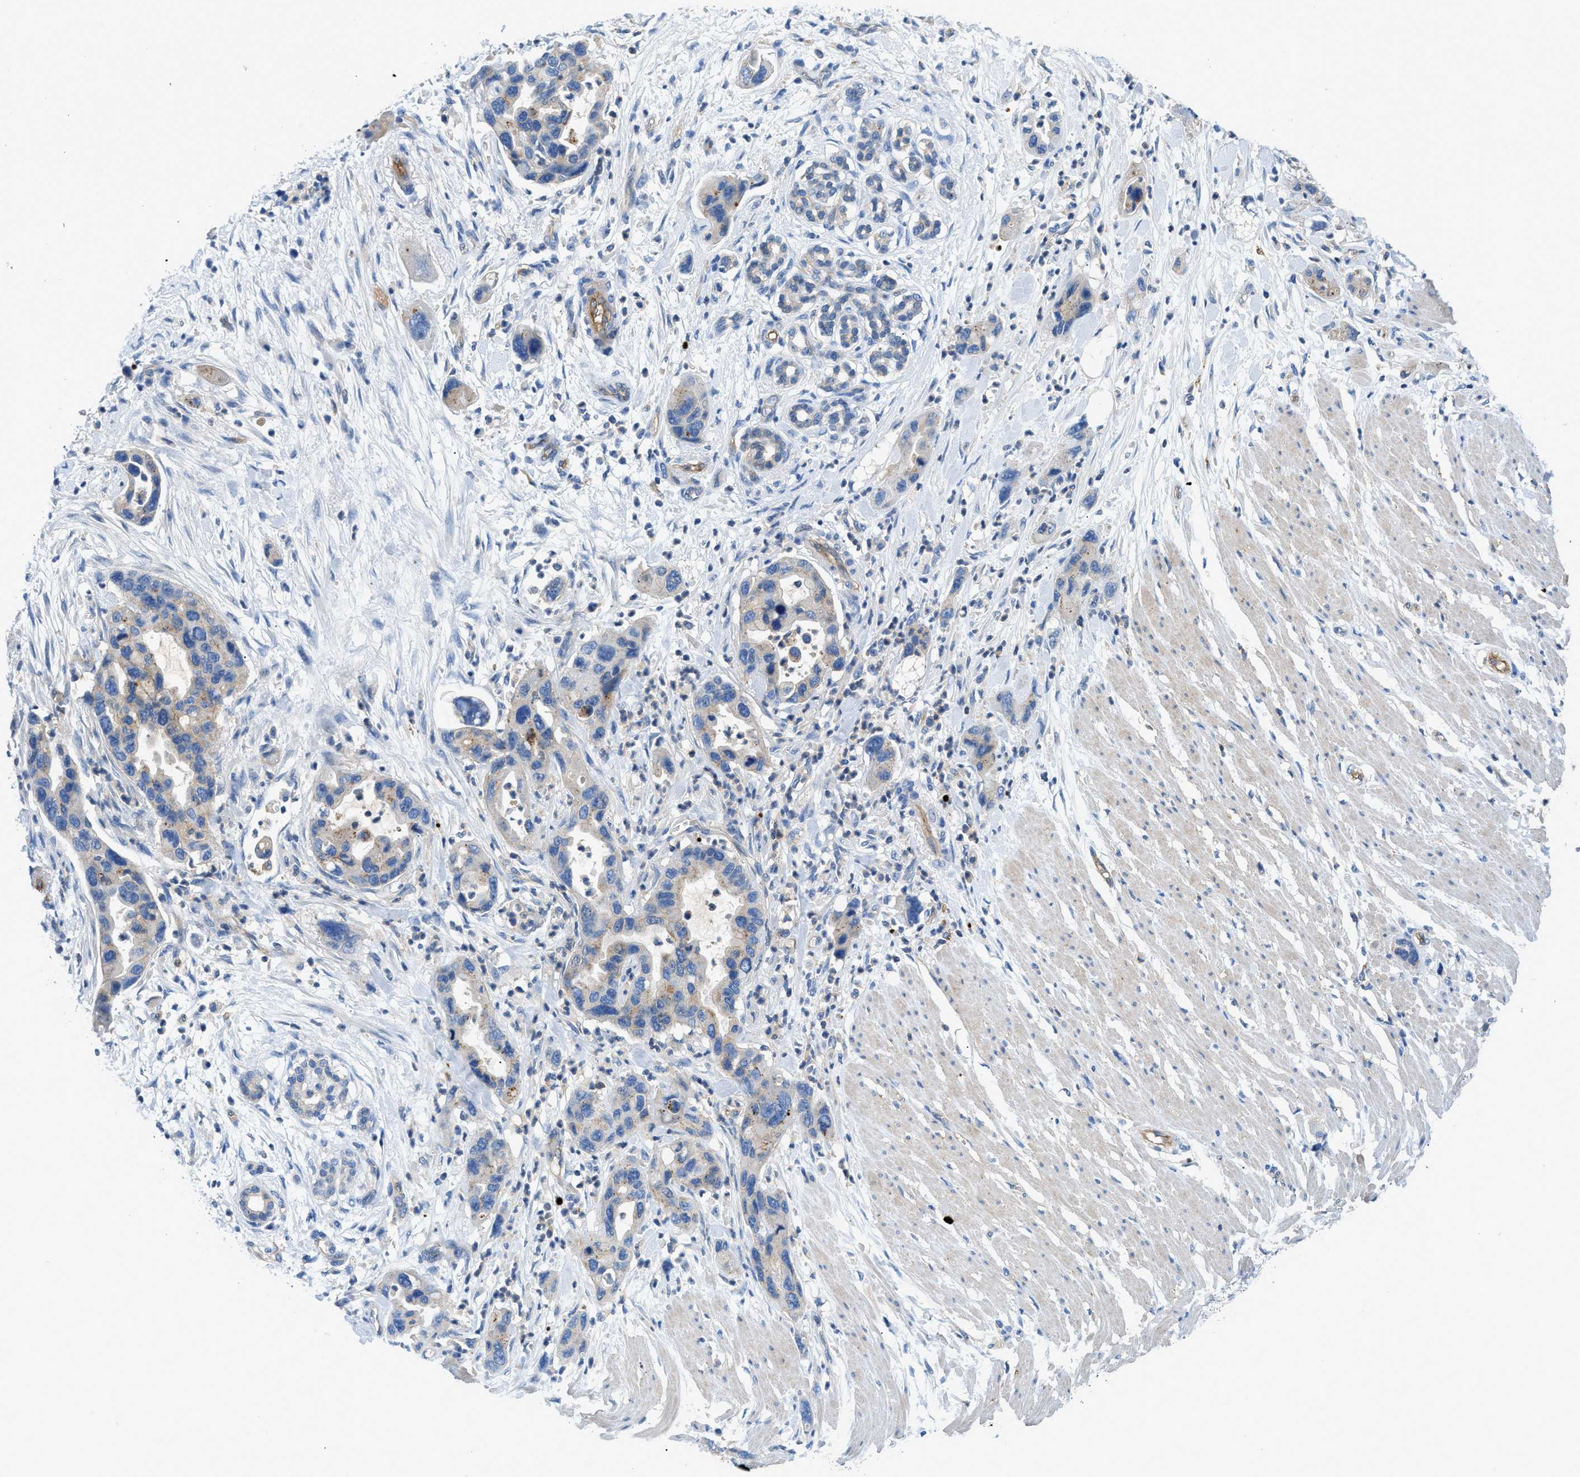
{"staining": {"intensity": "weak", "quantity": ">75%", "location": "cytoplasmic/membranous"}, "tissue": "pancreatic cancer", "cell_type": "Tumor cells", "image_type": "cancer", "snomed": [{"axis": "morphology", "description": "Normal tissue, NOS"}, {"axis": "morphology", "description": "Adenocarcinoma, NOS"}, {"axis": "topography", "description": "Pancreas"}], "caption": "Tumor cells exhibit low levels of weak cytoplasmic/membranous staining in approximately >75% of cells in human pancreatic adenocarcinoma. The staining was performed using DAB (3,3'-diaminobenzidine) to visualize the protein expression in brown, while the nuclei were stained in blue with hematoxylin (Magnification: 20x).", "gene": "ORAI1", "patient": {"sex": "female", "age": 71}}